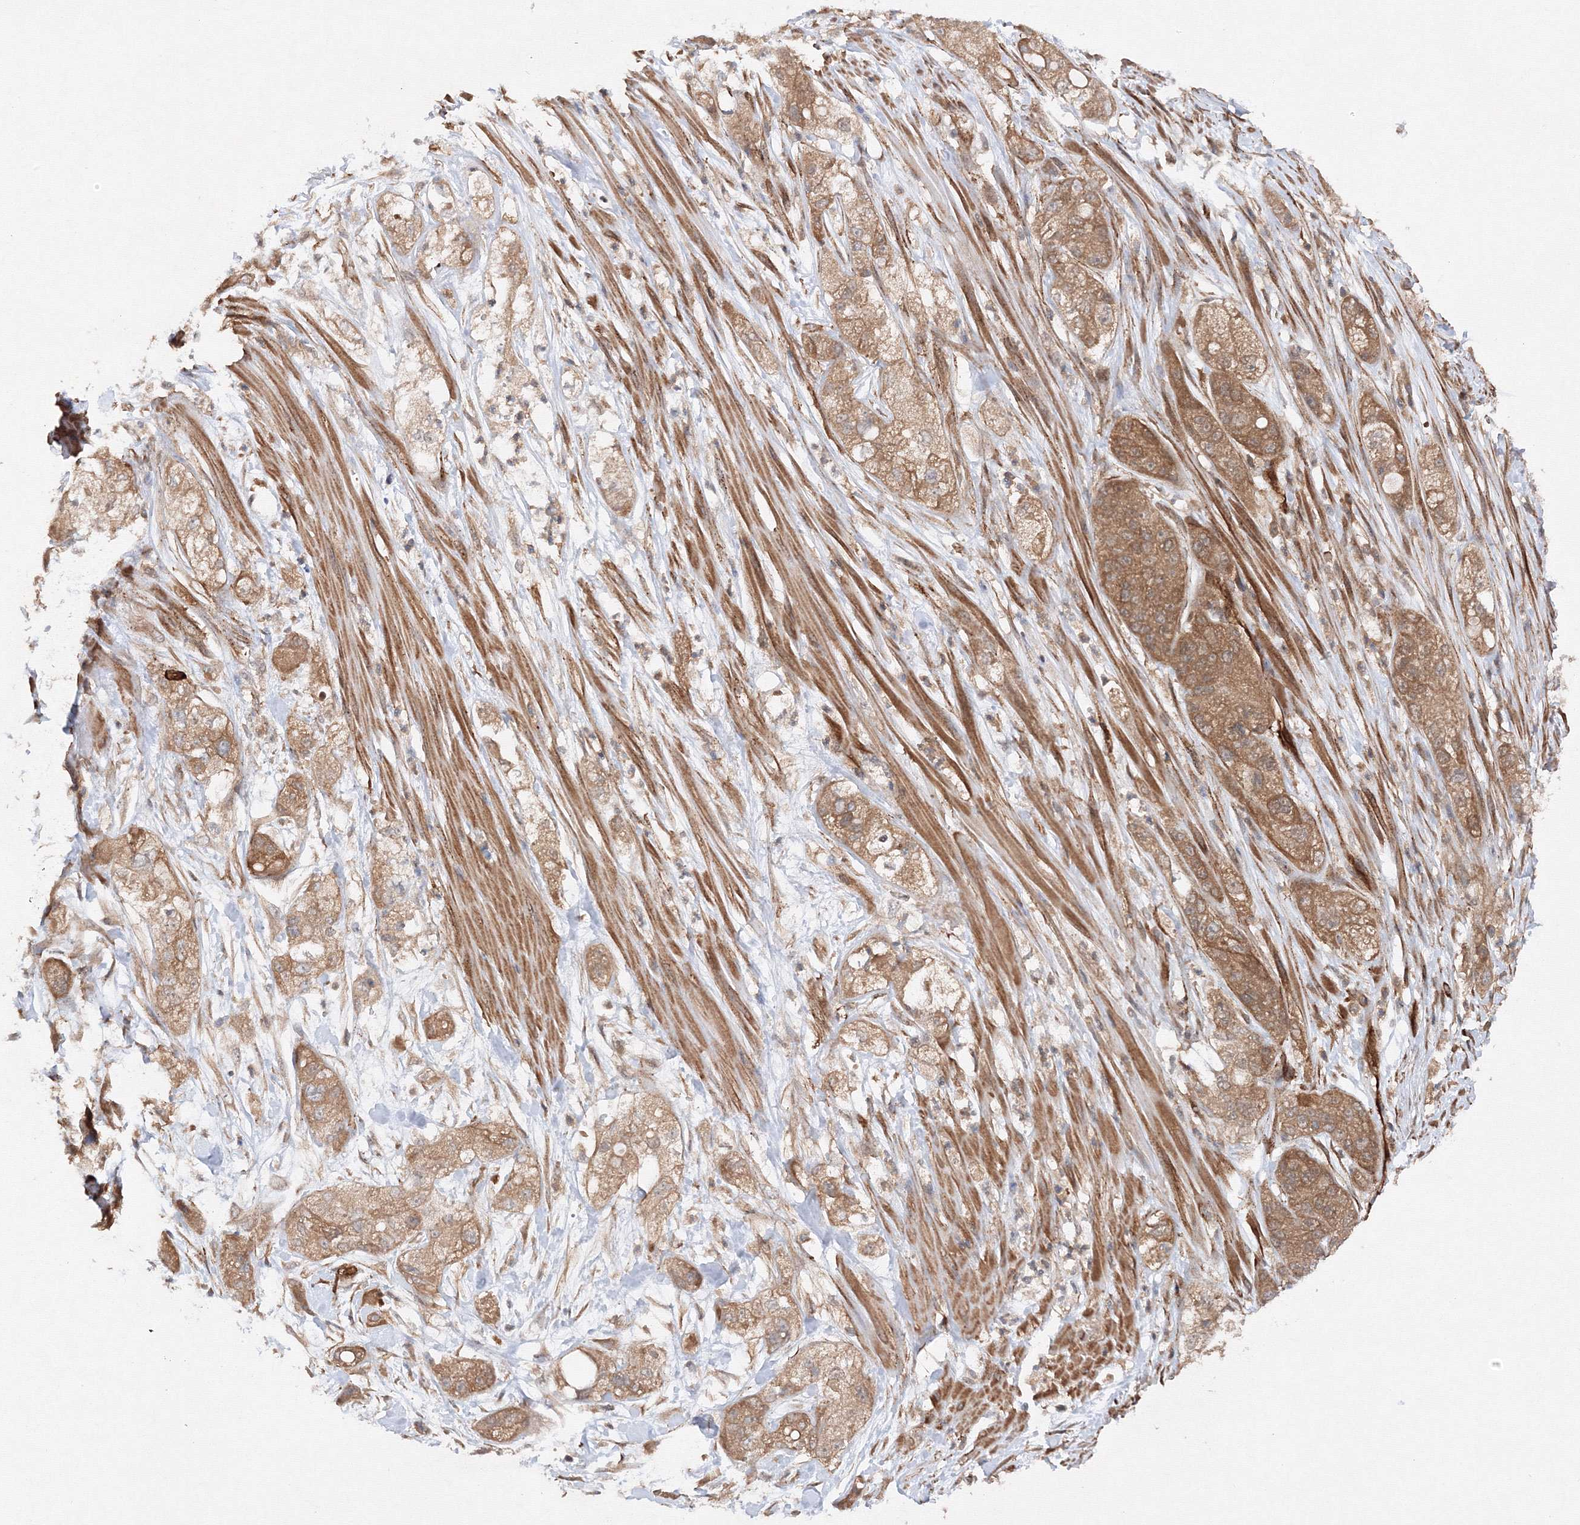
{"staining": {"intensity": "moderate", "quantity": ">75%", "location": "cytoplasmic/membranous"}, "tissue": "pancreatic cancer", "cell_type": "Tumor cells", "image_type": "cancer", "snomed": [{"axis": "morphology", "description": "Adenocarcinoma, NOS"}, {"axis": "topography", "description": "Pancreas"}], "caption": "Immunohistochemistry of pancreatic cancer shows medium levels of moderate cytoplasmic/membranous positivity in approximately >75% of tumor cells.", "gene": "DCTD", "patient": {"sex": "female", "age": 78}}